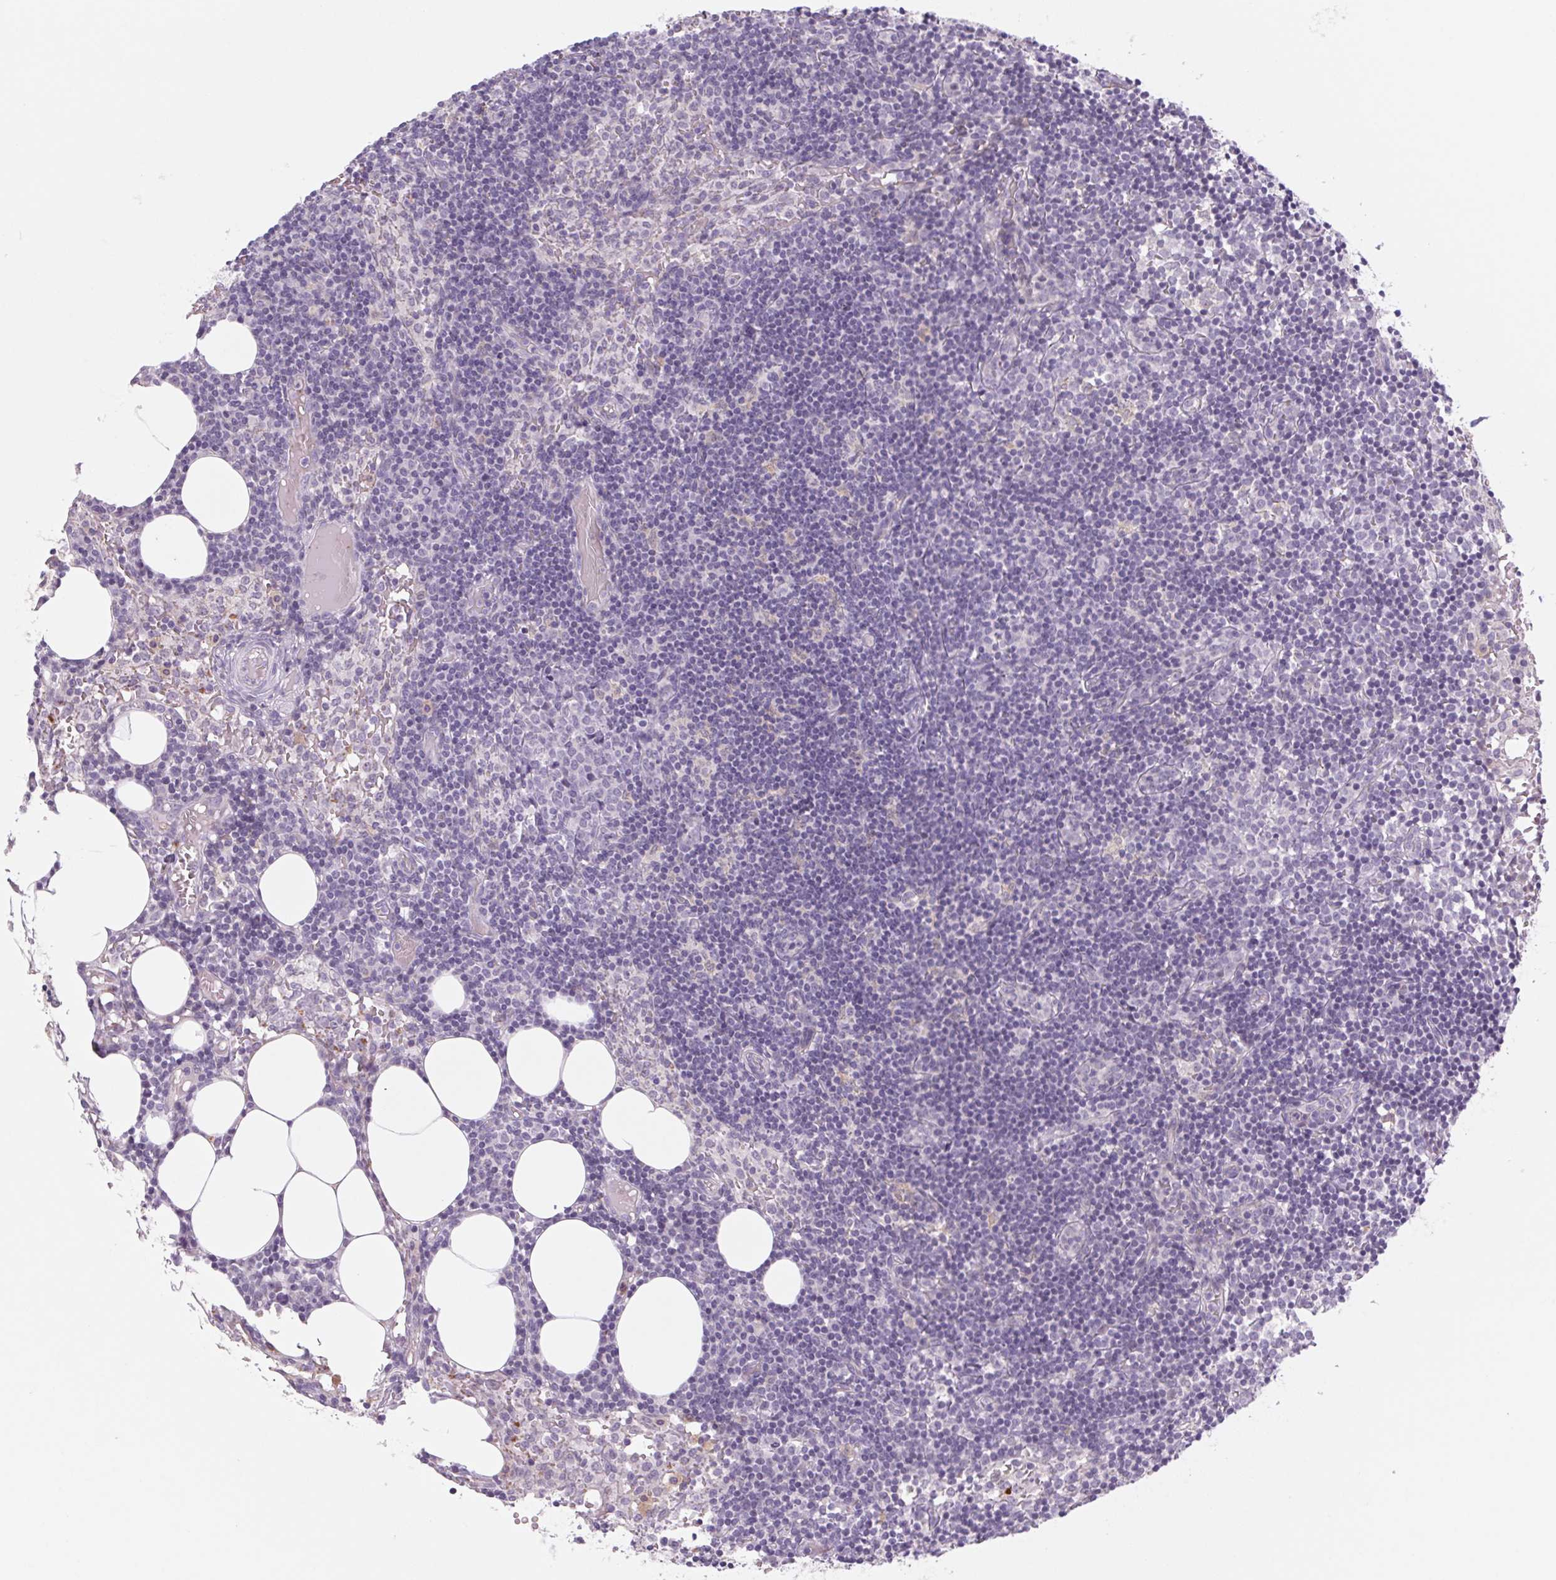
{"staining": {"intensity": "negative", "quantity": "none", "location": "none"}, "tissue": "lymph node", "cell_type": "Germinal center cells", "image_type": "normal", "snomed": [{"axis": "morphology", "description": "Normal tissue, NOS"}, {"axis": "topography", "description": "Lymph node"}], "caption": "This is an immunohistochemistry micrograph of benign human lymph node. There is no staining in germinal center cells.", "gene": "KRT1", "patient": {"sex": "female", "age": 41}}